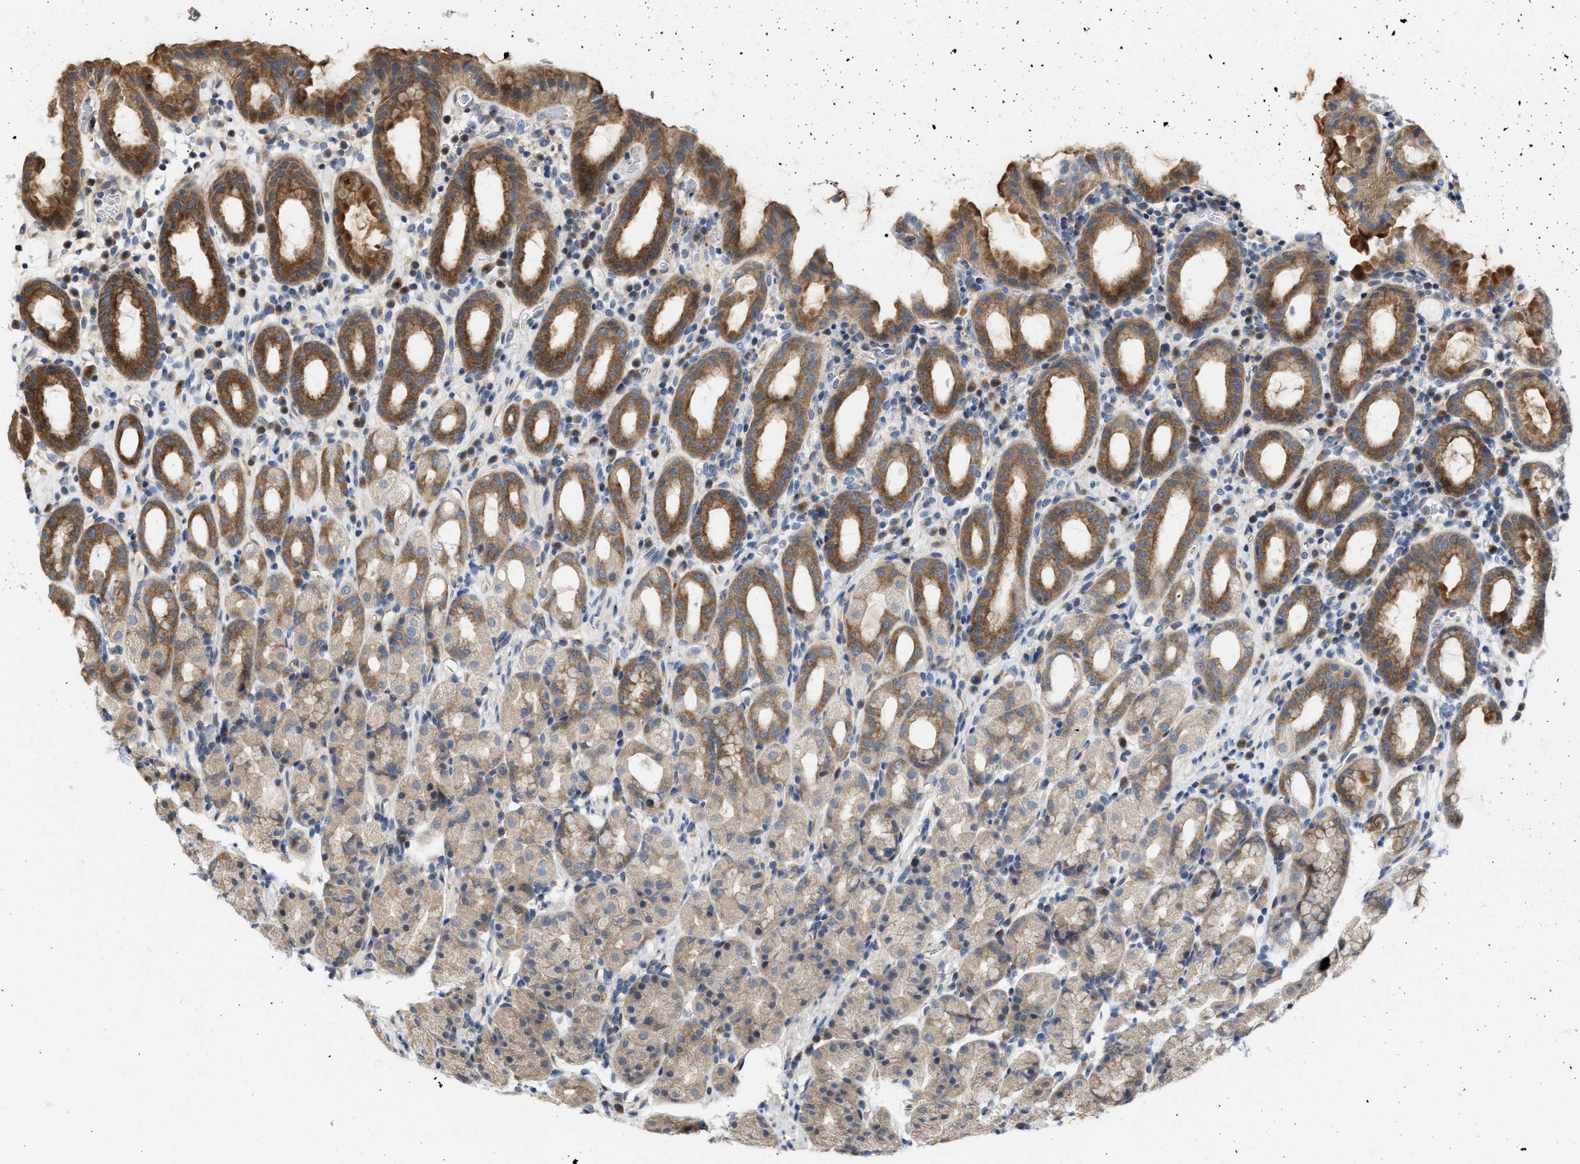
{"staining": {"intensity": "moderate", "quantity": "25%-75%", "location": "cytoplasmic/membranous"}, "tissue": "stomach", "cell_type": "Glandular cells", "image_type": "normal", "snomed": [{"axis": "morphology", "description": "Normal tissue, NOS"}, {"axis": "topography", "description": "Stomach, upper"}], "caption": "Stomach stained for a protein displays moderate cytoplasmic/membranous positivity in glandular cells. (IHC, brightfield microscopy, high magnification).", "gene": "CSNK1A1", "patient": {"sex": "male", "age": 68}}